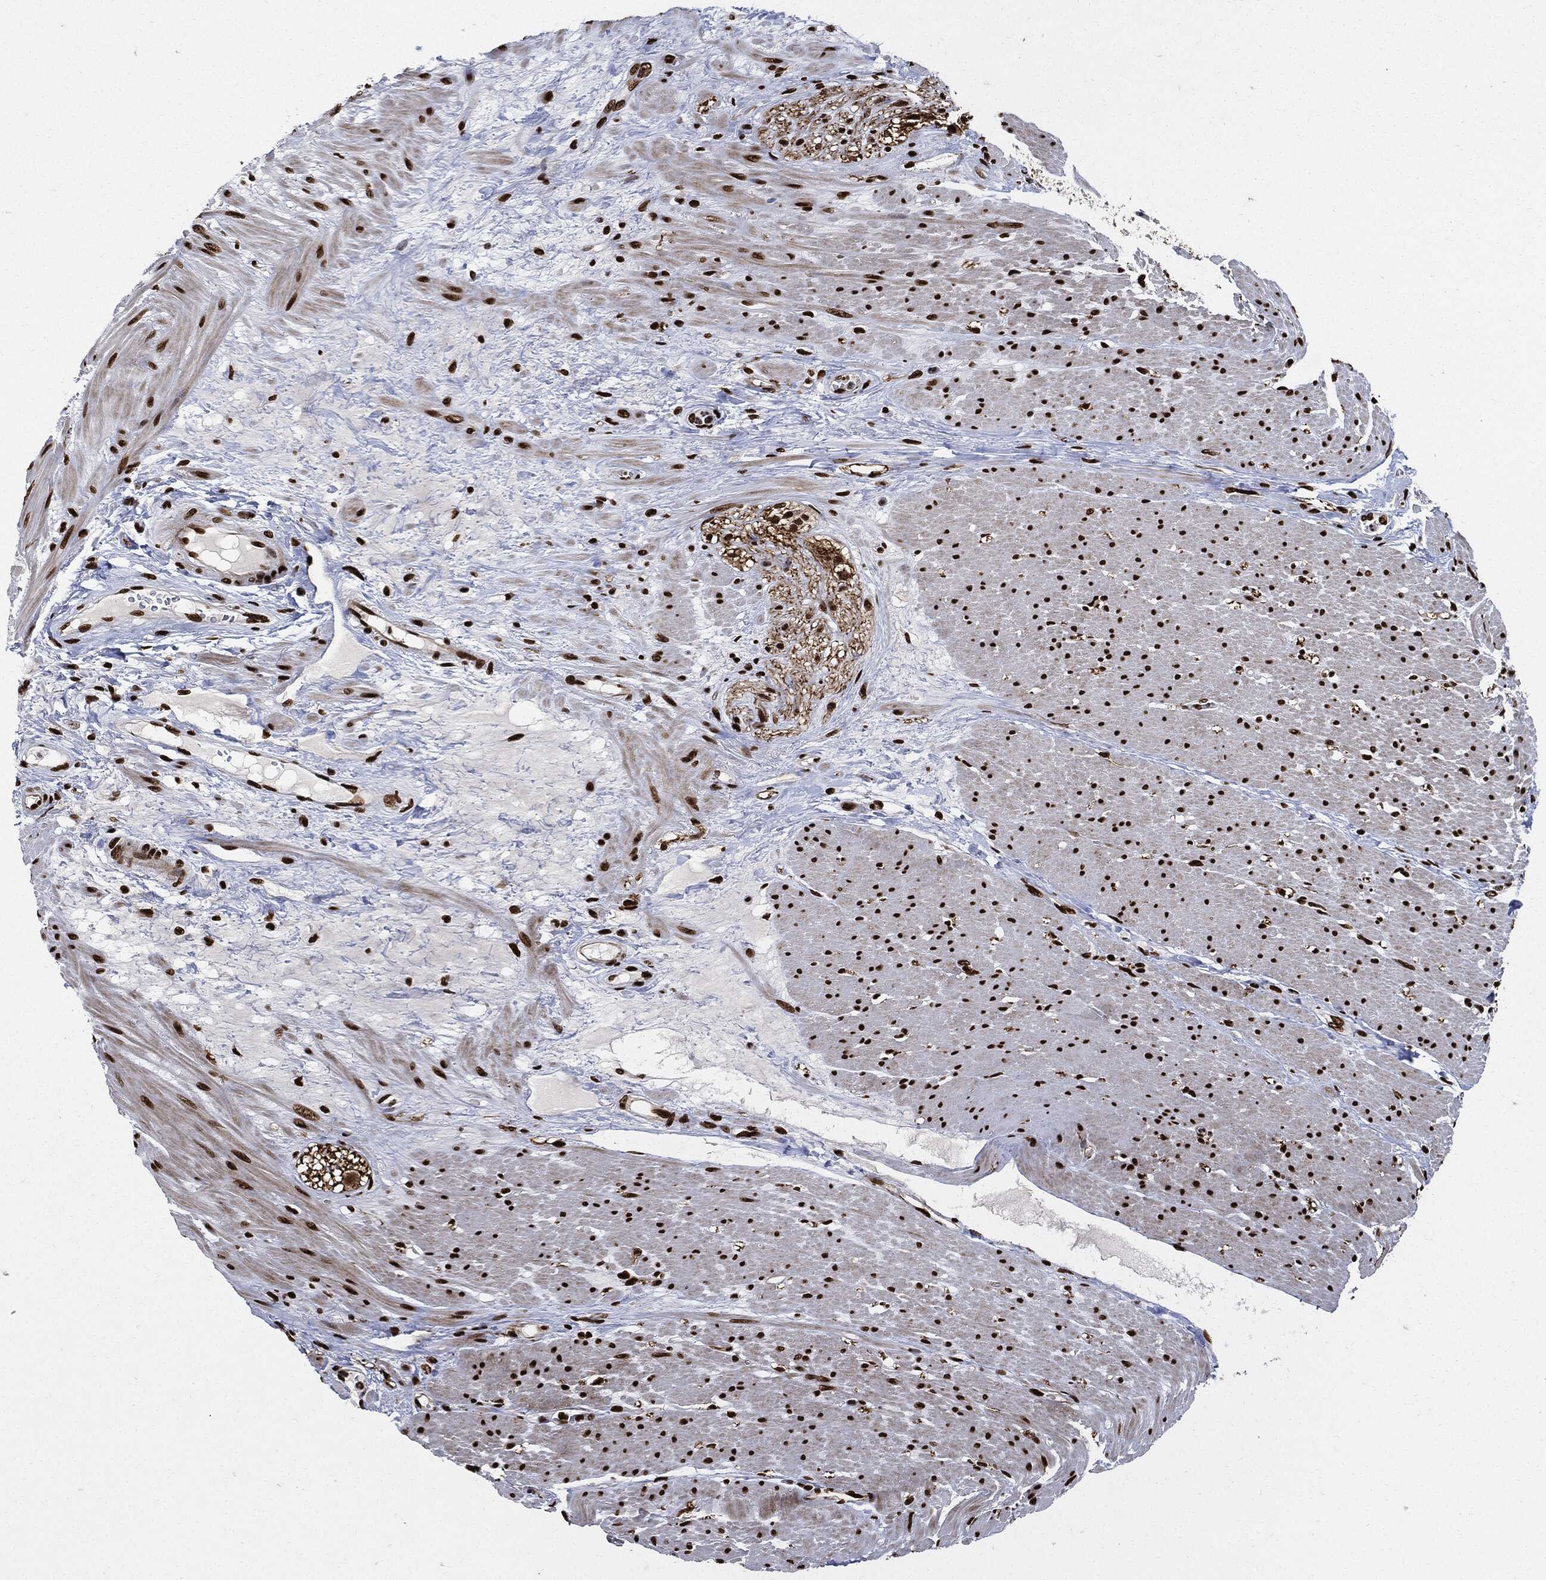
{"staining": {"intensity": "strong", "quantity": ">75%", "location": "nuclear"}, "tissue": "smooth muscle", "cell_type": "Smooth muscle cells", "image_type": "normal", "snomed": [{"axis": "morphology", "description": "Normal tissue, NOS"}, {"axis": "topography", "description": "Soft tissue"}, {"axis": "topography", "description": "Smooth muscle"}], "caption": "Immunohistochemical staining of unremarkable smooth muscle exhibits >75% levels of strong nuclear protein staining in about >75% of smooth muscle cells. (Brightfield microscopy of DAB IHC at high magnification).", "gene": "RECQL", "patient": {"sex": "male", "age": 72}}